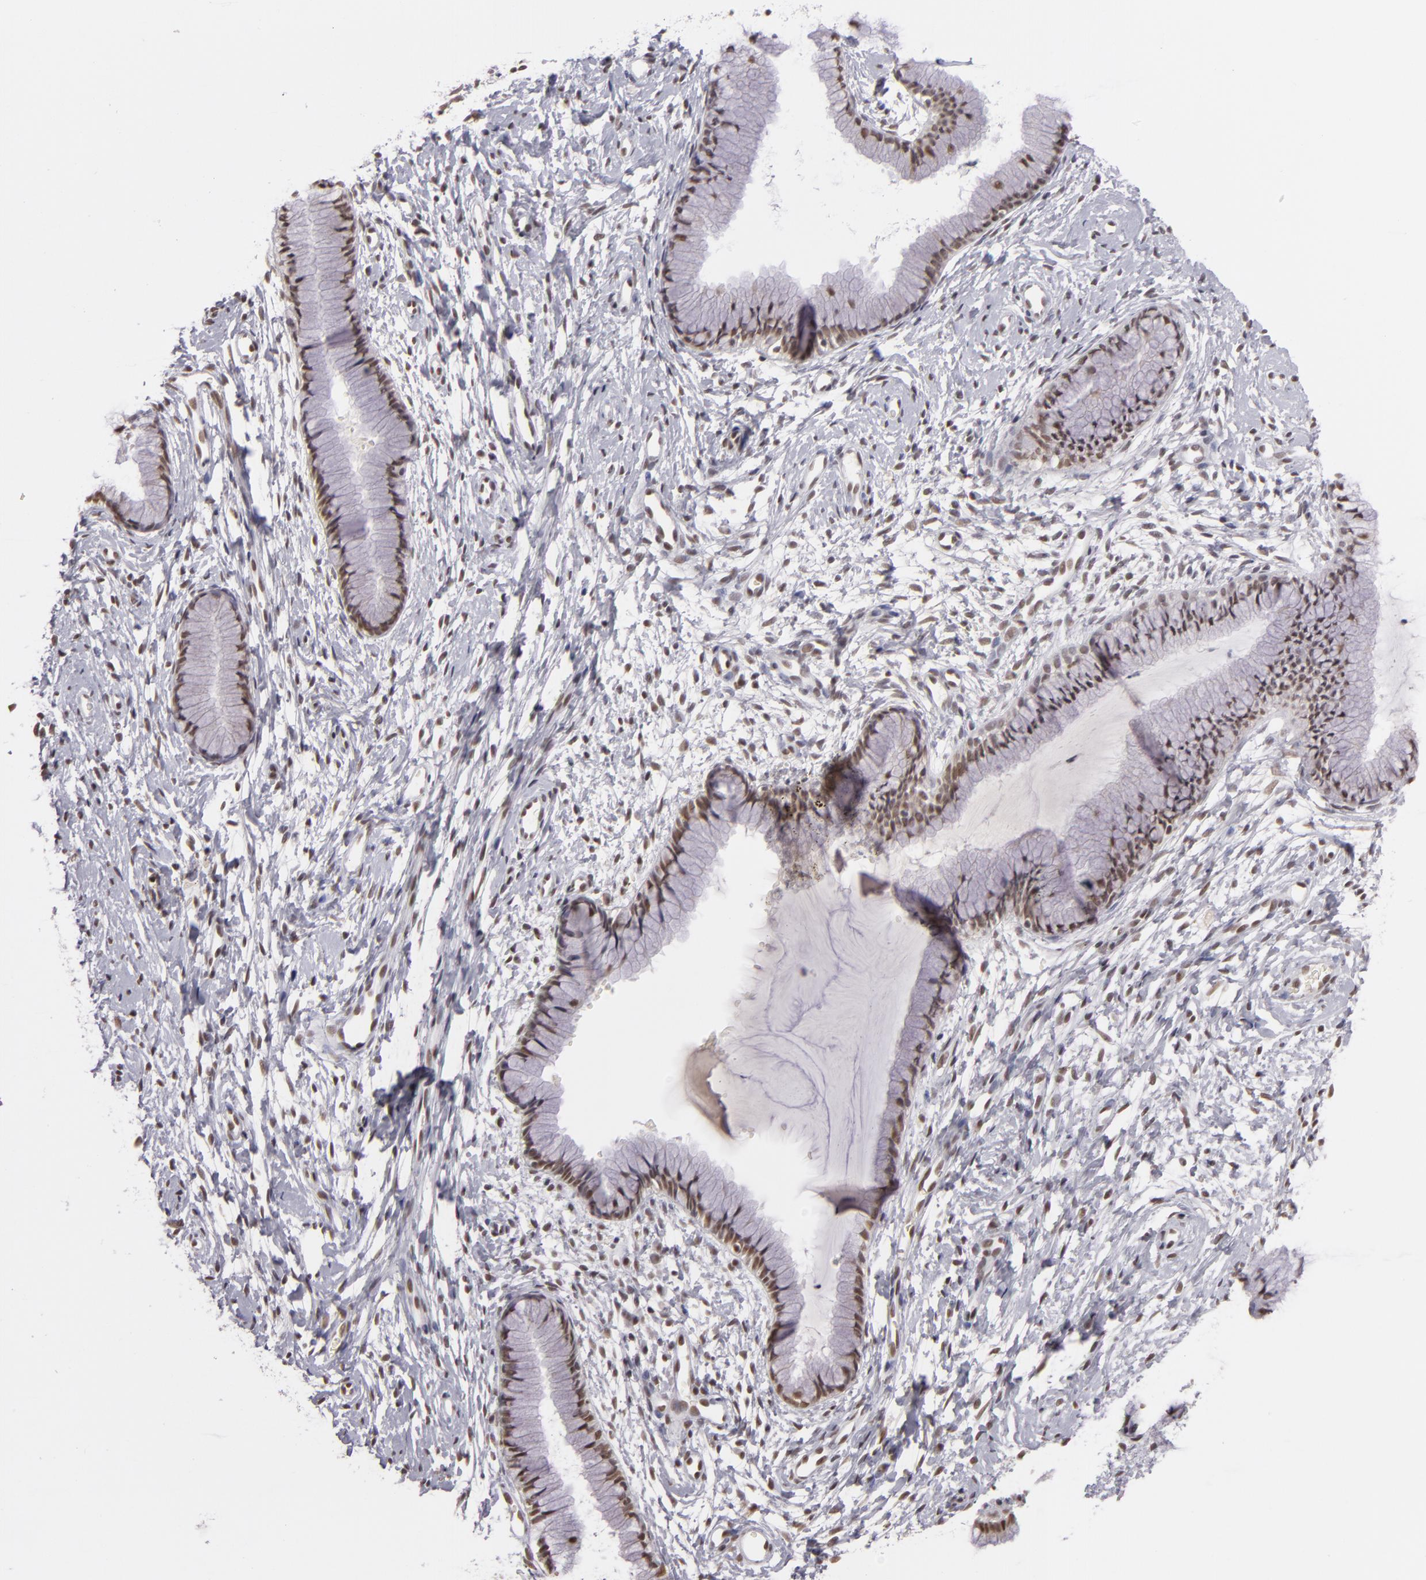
{"staining": {"intensity": "weak", "quantity": ">75%", "location": "nuclear"}, "tissue": "cervix", "cell_type": "Glandular cells", "image_type": "normal", "snomed": [{"axis": "morphology", "description": "Normal tissue, NOS"}, {"axis": "topography", "description": "Cervix"}], "caption": "Immunohistochemical staining of unremarkable cervix exhibits weak nuclear protein expression in about >75% of glandular cells.", "gene": "INTS6", "patient": {"sex": "female", "age": 46}}